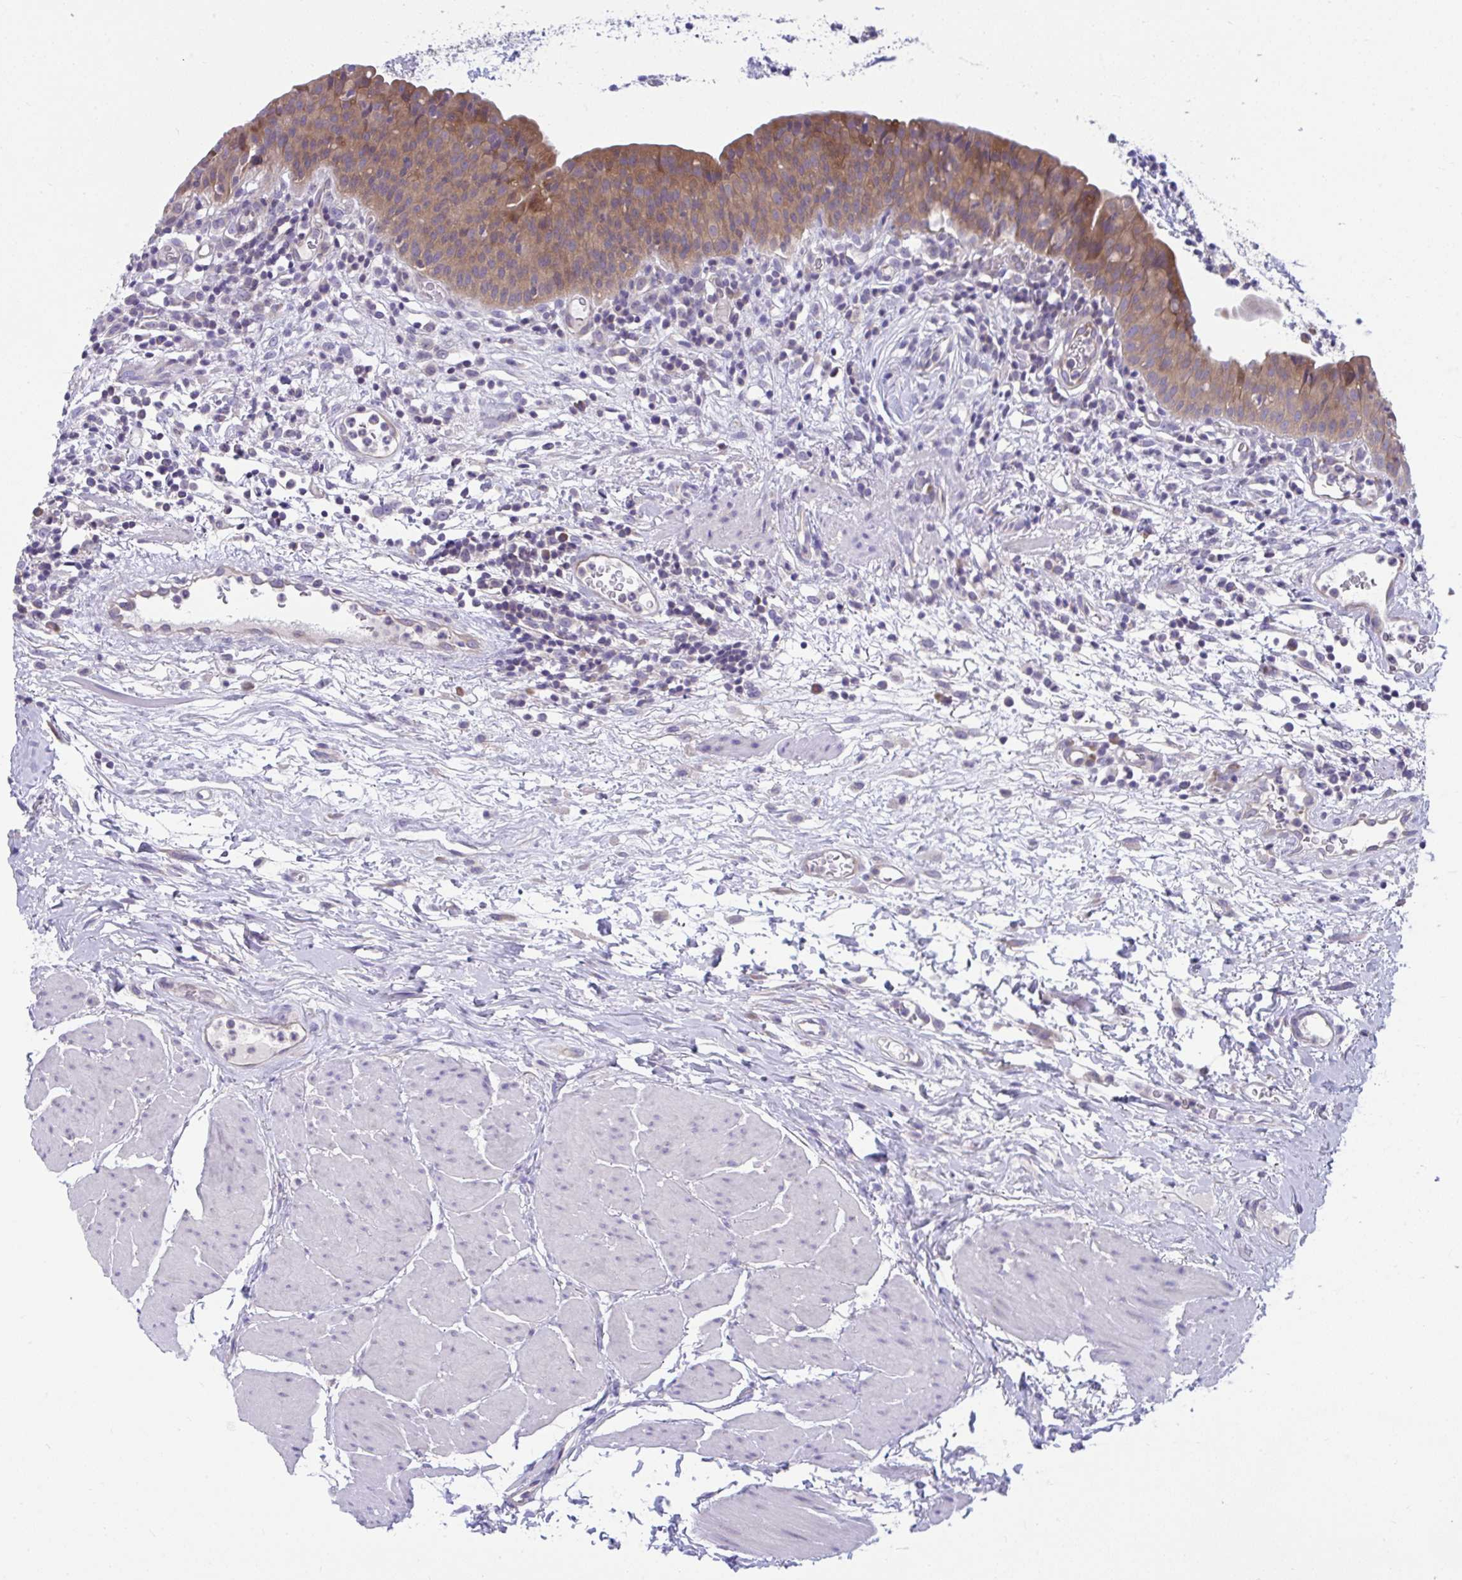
{"staining": {"intensity": "moderate", "quantity": ">75%", "location": "cytoplasmic/membranous"}, "tissue": "urinary bladder", "cell_type": "Urothelial cells", "image_type": "normal", "snomed": [{"axis": "morphology", "description": "Normal tissue, NOS"}, {"axis": "morphology", "description": "Inflammation, NOS"}, {"axis": "topography", "description": "Urinary bladder"}], "caption": "Unremarkable urinary bladder displays moderate cytoplasmic/membranous positivity in approximately >75% of urothelial cells, visualized by immunohistochemistry. Nuclei are stained in blue.", "gene": "PCDHB7", "patient": {"sex": "male", "age": 57}}